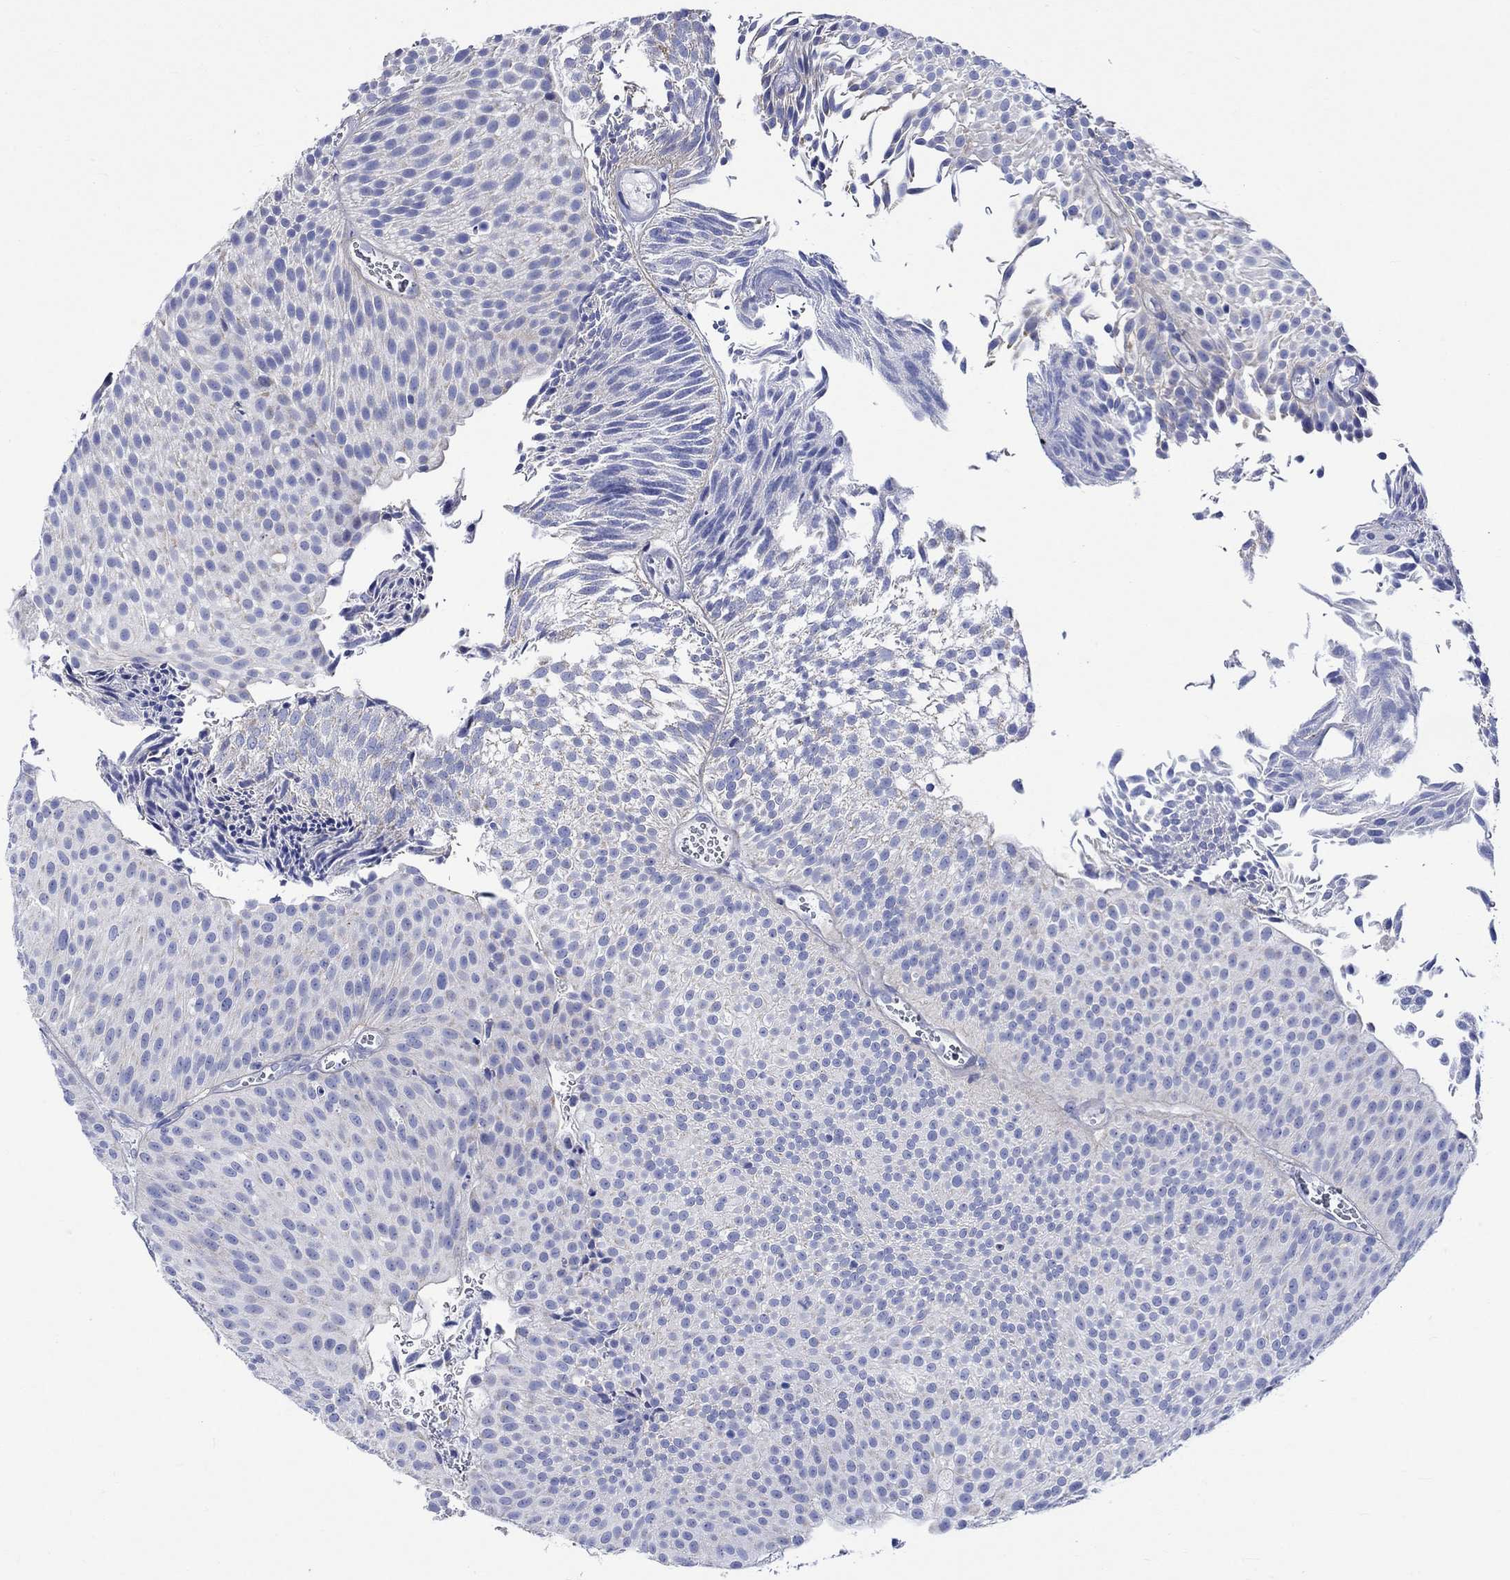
{"staining": {"intensity": "negative", "quantity": "none", "location": "none"}, "tissue": "urothelial cancer", "cell_type": "Tumor cells", "image_type": "cancer", "snomed": [{"axis": "morphology", "description": "Urothelial carcinoma, Low grade"}, {"axis": "topography", "description": "Urinary bladder"}], "caption": "Tumor cells show no significant staining in urothelial carcinoma (low-grade).", "gene": "HARBI1", "patient": {"sex": "male", "age": 65}}